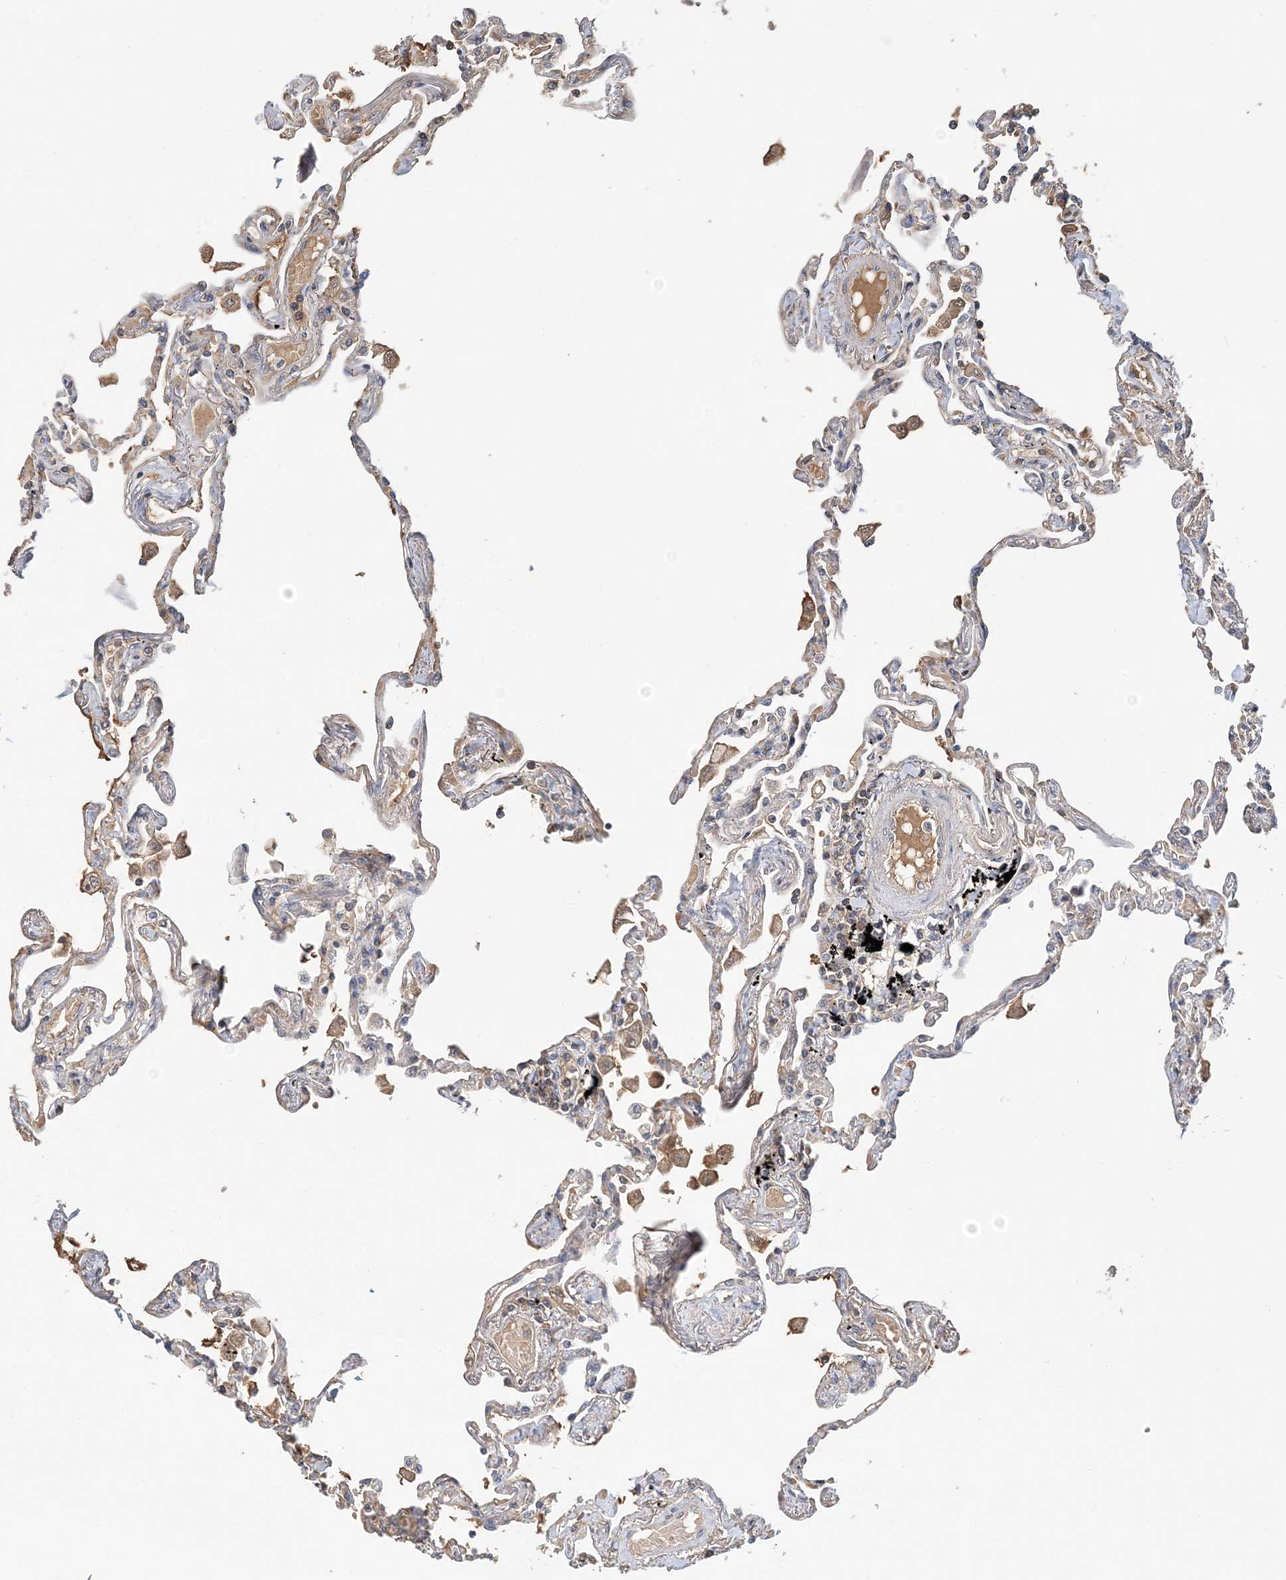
{"staining": {"intensity": "negative", "quantity": "none", "location": "none"}, "tissue": "lung", "cell_type": "Alveolar cells", "image_type": "normal", "snomed": [{"axis": "morphology", "description": "Normal tissue, NOS"}, {"axis": "topography", "description": "Lung"}], "caption": "There is no significant expression in alveolar cells of lung. Brightfield microscopy of immunohistochemistry (IHC) stained with DAB (brown) and hematoxylin (blue), captured at high magnification.", "gene": "SYCP3", "patient": {"sex": "female", "age": 67}}